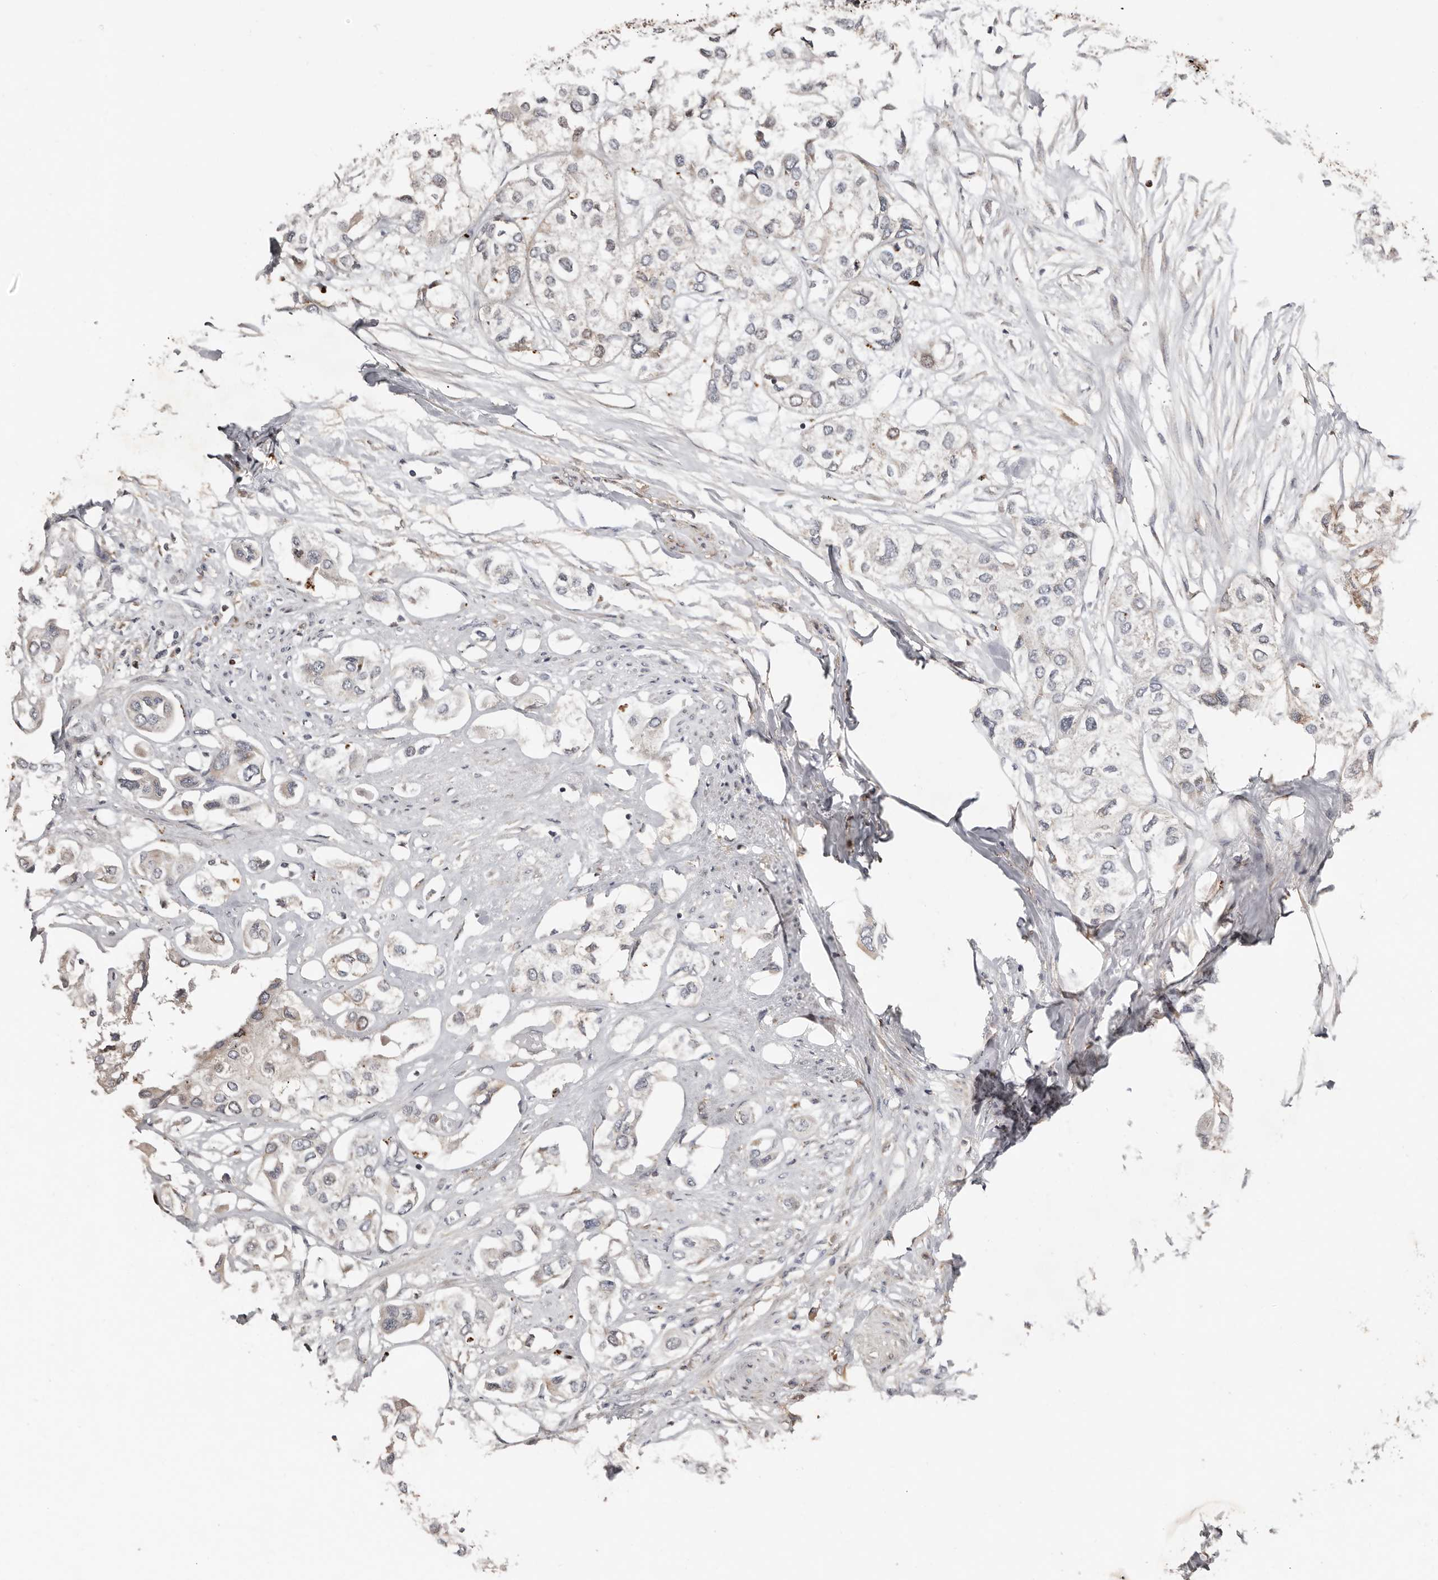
{"staining": {"intensity": "weak", "quantity": "<25%", "location": "cytoplasmic/membranous"}, "tissue": "urothelial cancer", "cell_type": "Tumor cells", "image_type": "cancer", "snomed": [{"axis": "morphology", "description": "Urothelial carcinoma, High grade"}, {"axis": "topography", "description": "Urinary bladder"}], "caption": "Human urothelial carcinoma (high-grade) stained for a protein using IHC reveals no expression in tumor cells.", "gene": "SMYD4", "patient": {"sex": "male", "age": 64}}